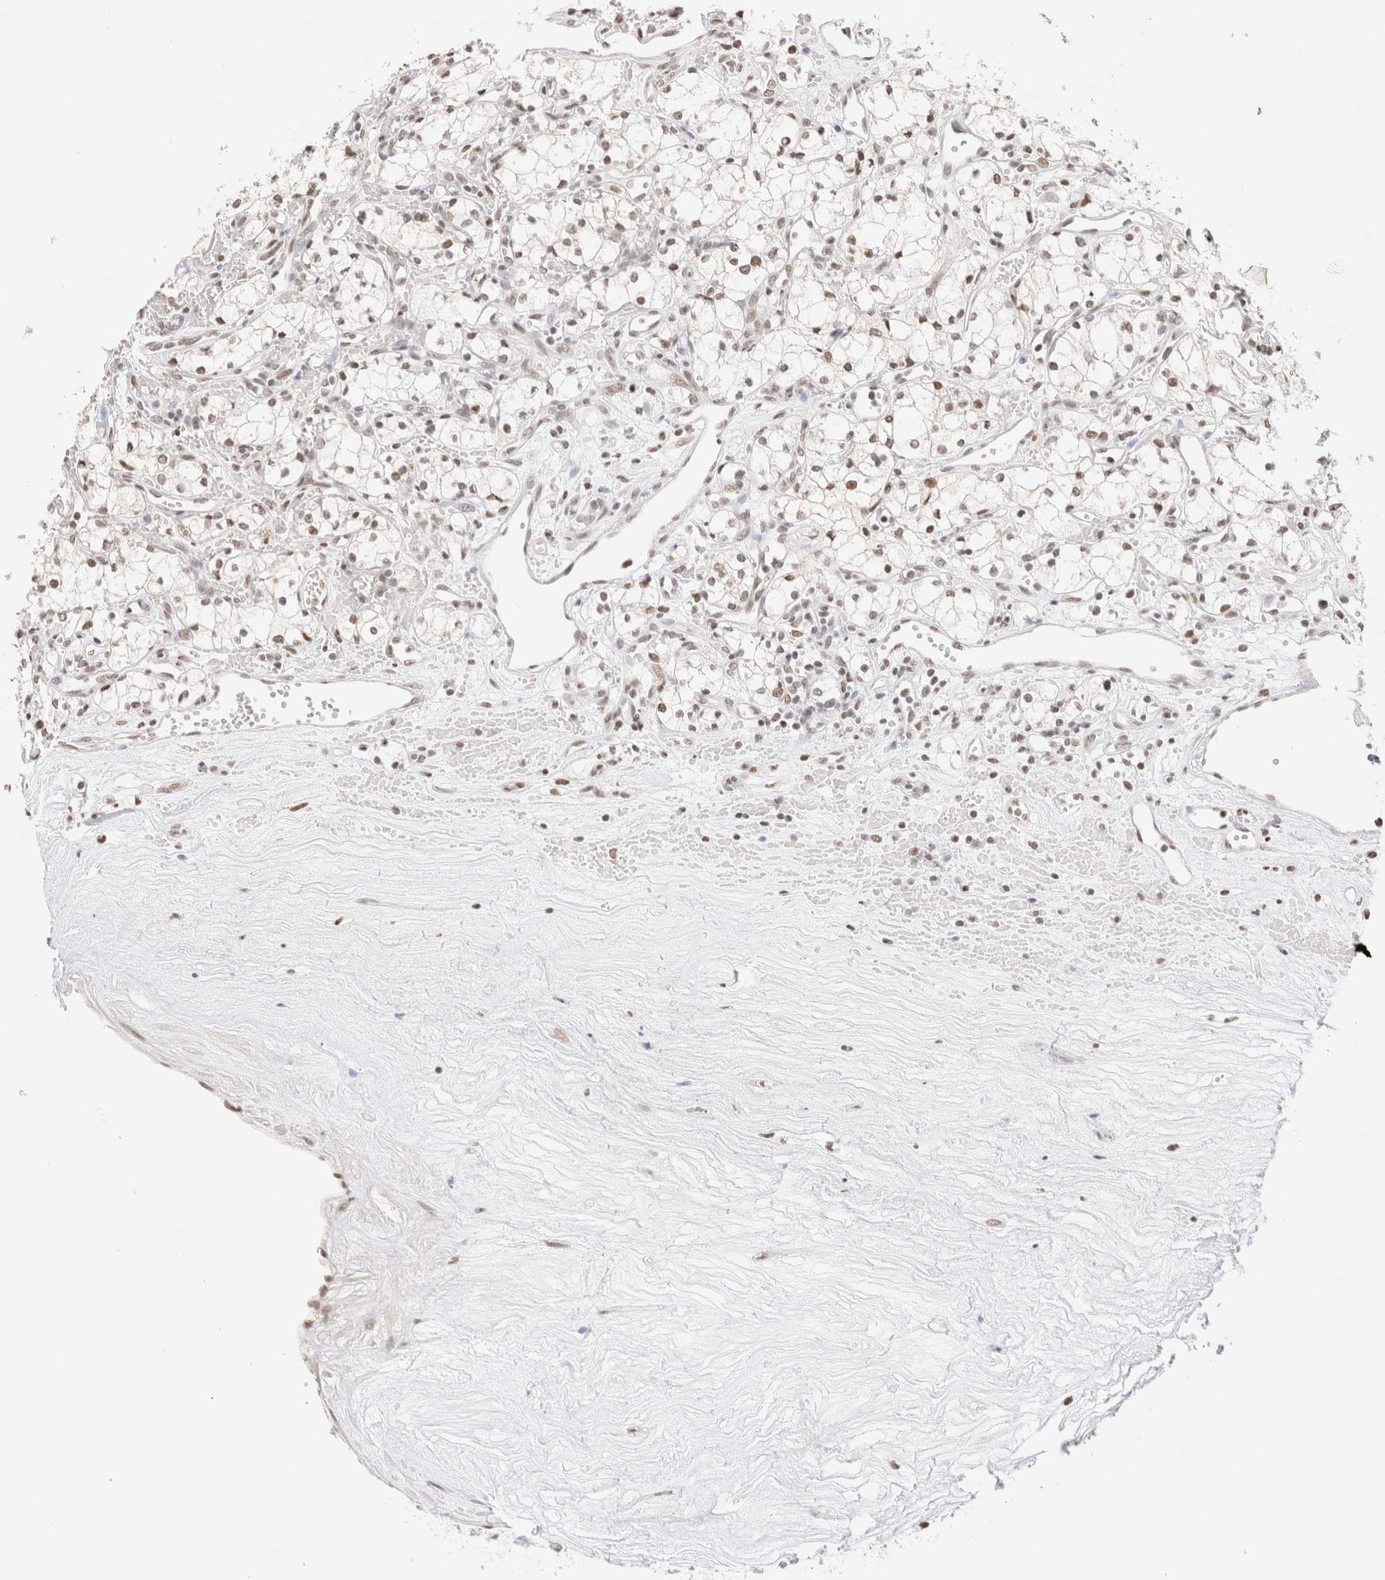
{"staining": {"intensity": "moderate", "quantity": ">75%", "location": "nuclear"}, "tissue": "renal cancer", "cell_type": "Tumor cells", "image_type": "cancer", "snomed": [{"axis": "morphology", "description": "Adenocarcinoma, NOS"}, {"axis": "topography", "description": "Kidney"}], "caption": "Human adenocarcinoma (renal) stained with a protein marker displays moderate staining in tumor cells.", "gene": "SUPT3H", "patient": {"sex": "male", "age": 59}}